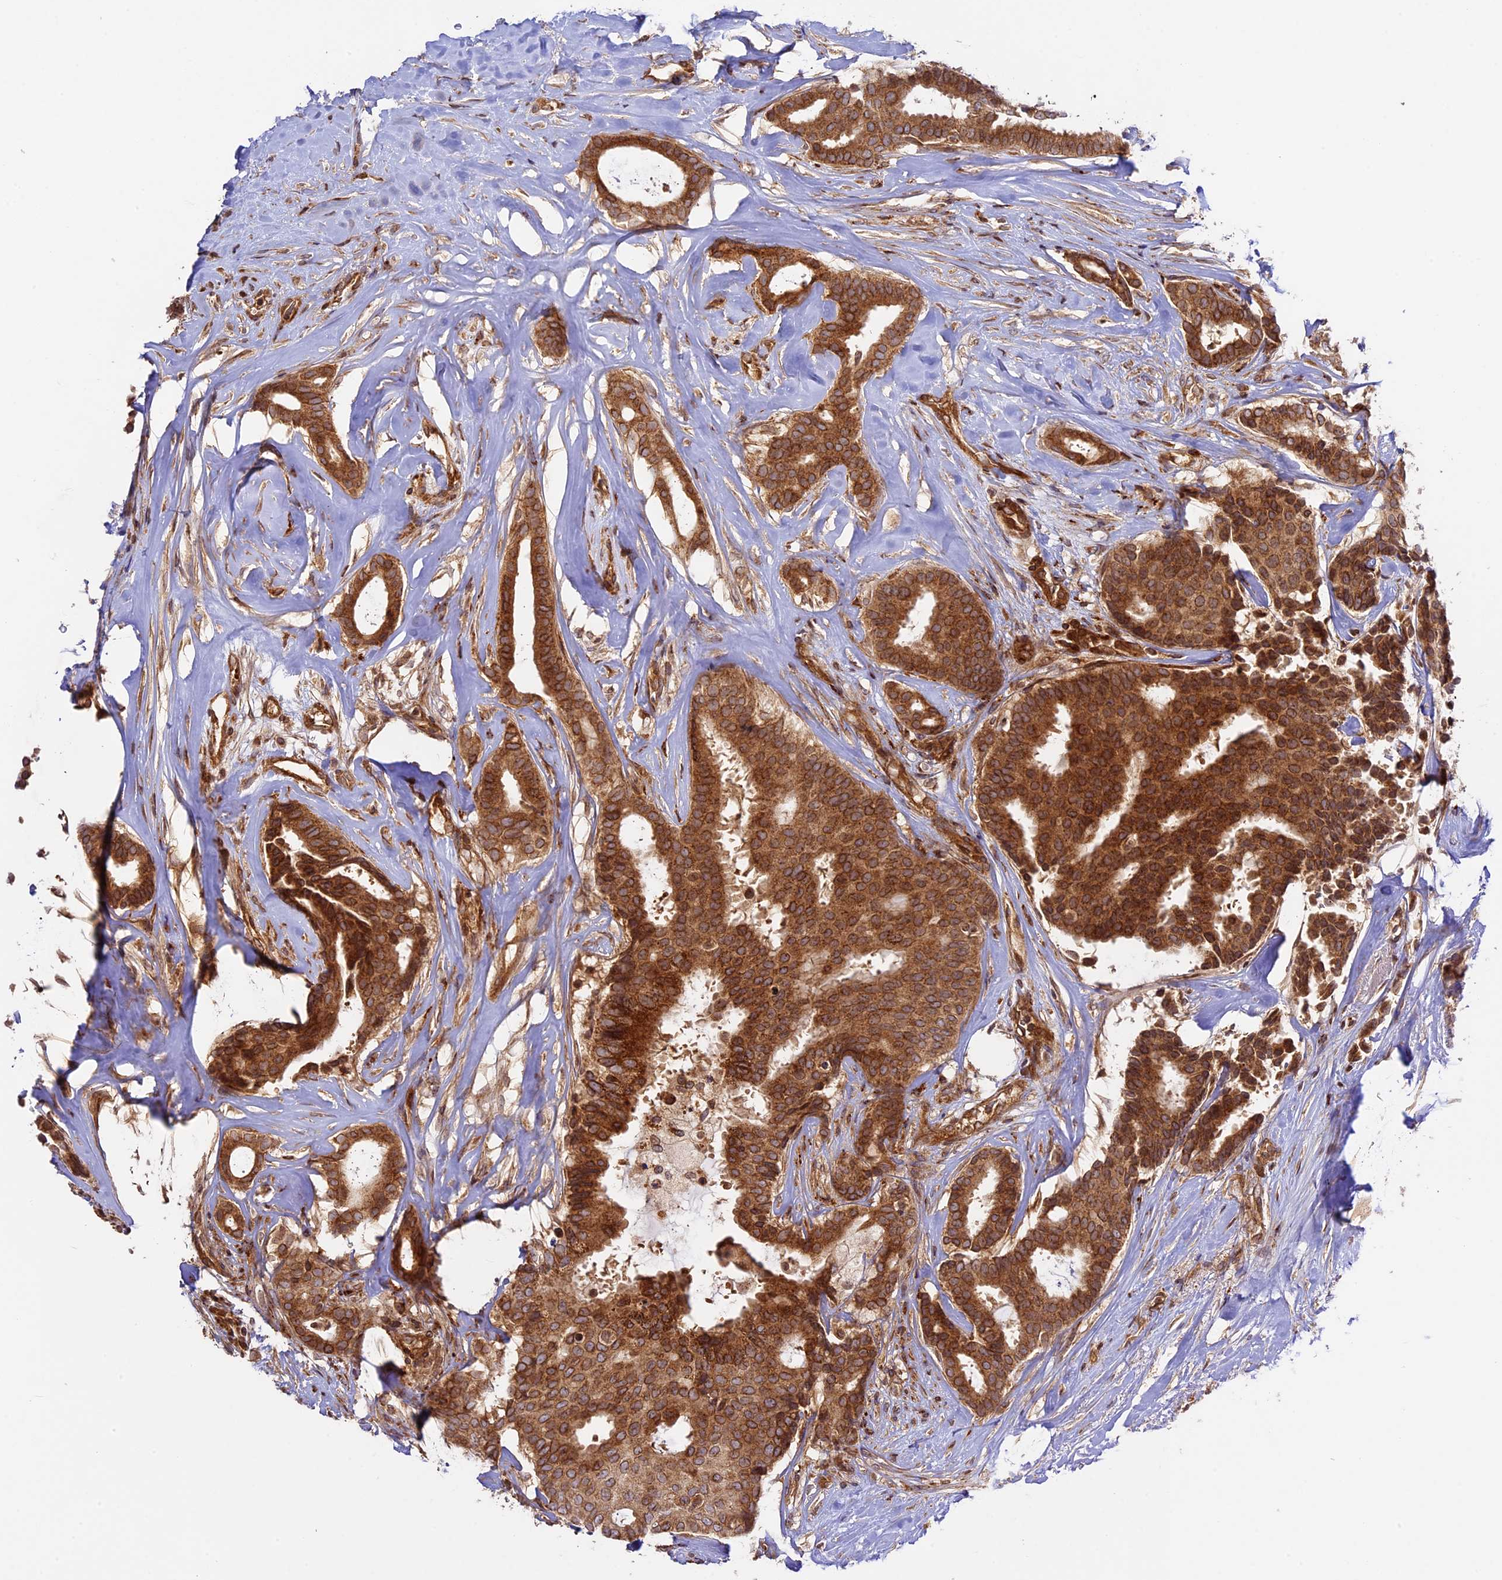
{"staining": {"intensity": "strong", "quantity": ">75%", "location": "cytoplasmic/membranous"}, "tissue": "breast cancer", "cell_type": "Tumor cells", "image_type": "cancer", "snomed": [{"axis": "morphology", "description": "Duct carcinoma"}, {"axis": "topography", "description": "Breast"}], "caption": "An image of breast cancer (invasive ductal carcinoma) stained for a protein displays strong cytoplasmic/membranous brown staining in tumor cells.", "gene": "DGKH", "patient": {"sex": "female", "age": 75}}